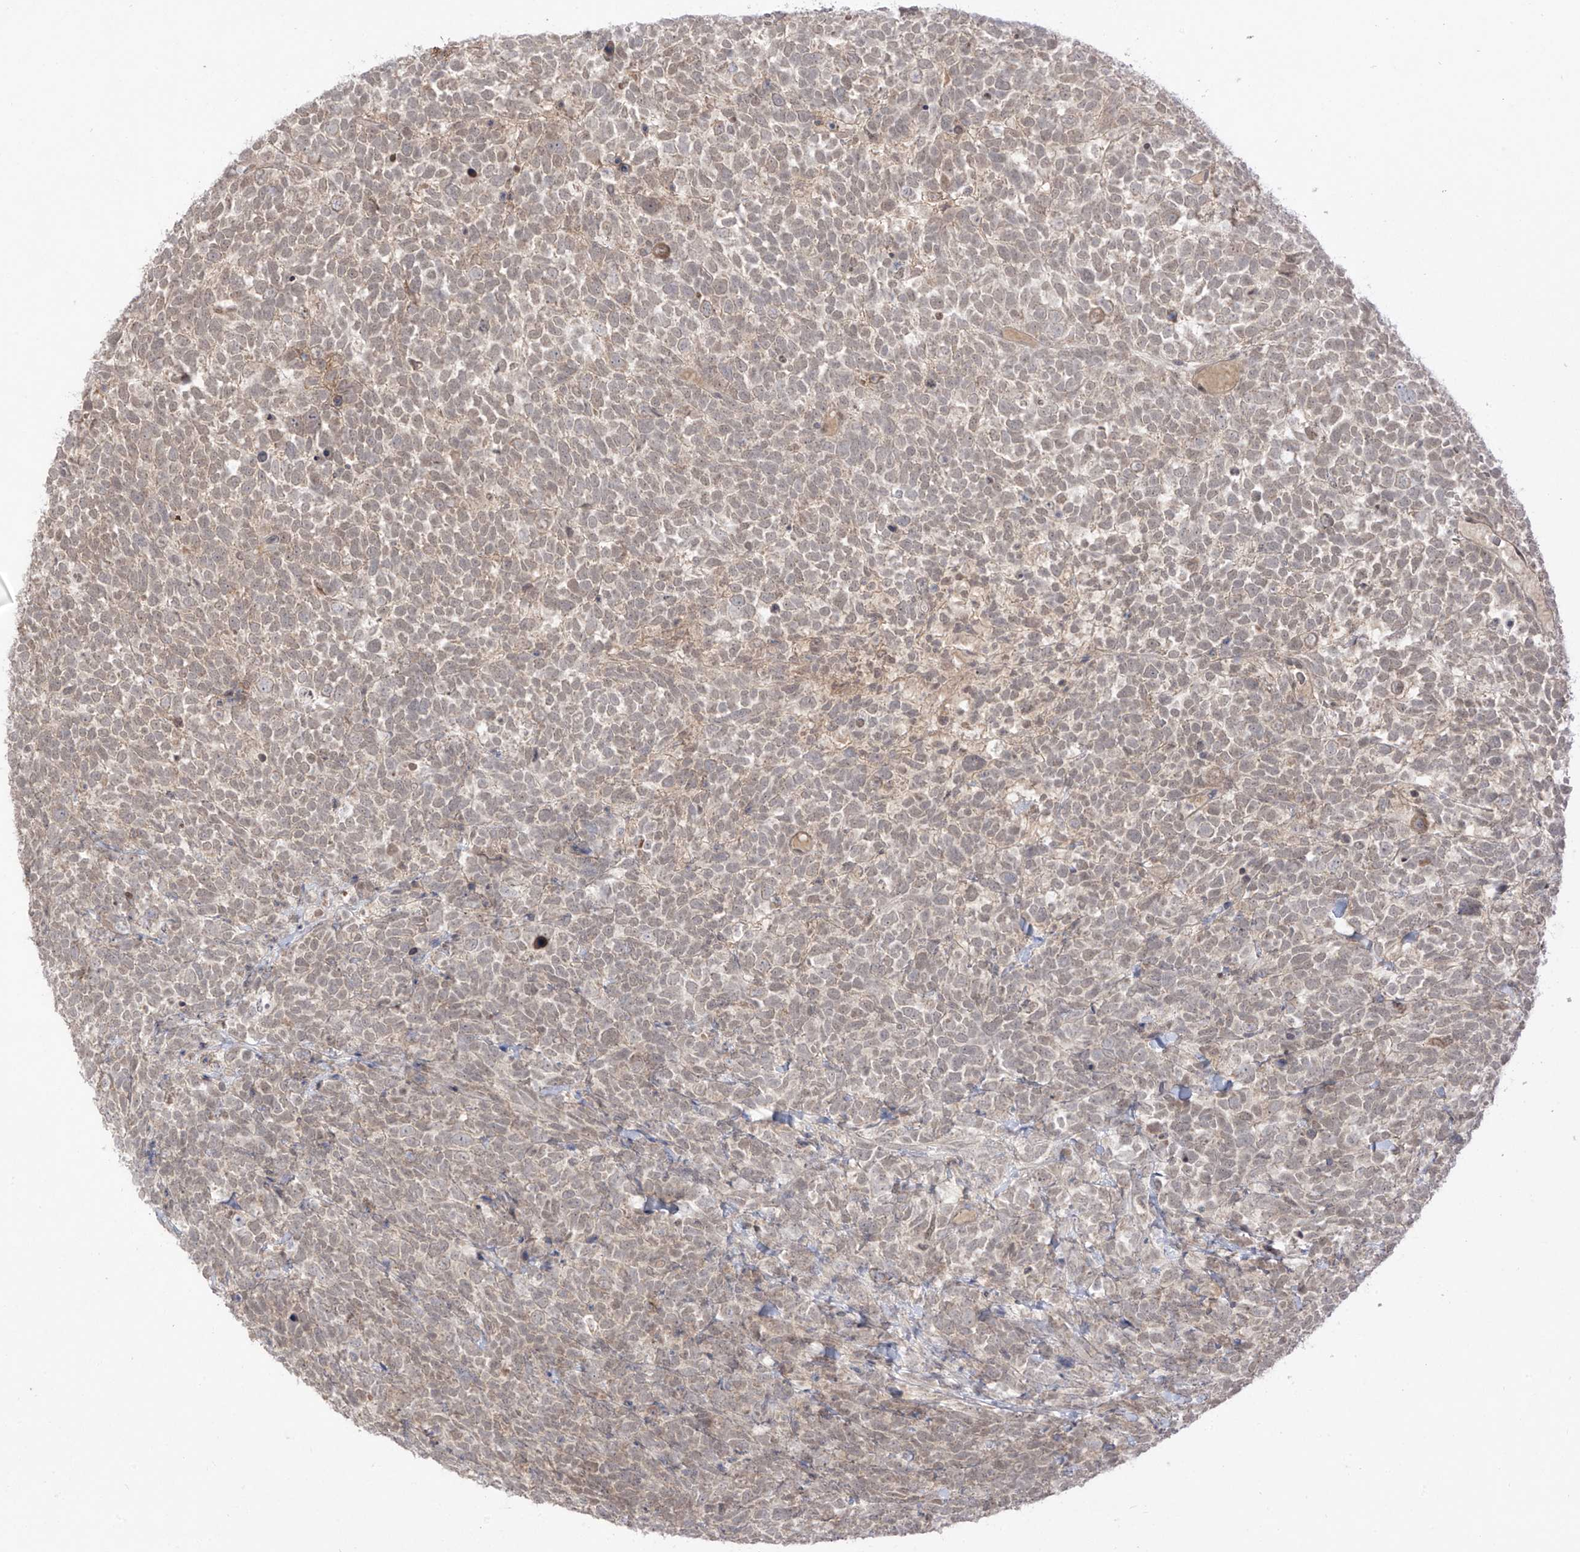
{"staining": {"intensity": "weak", "quantity": ">75%", "location": "cytoplasmic/membranous,nuclear"}, "tissue": "urothelial cancer", "cell_type": "Tumor cells", "image_type": "cancer", "snomed": [{"axis": "morphology", "description": "Urothelial carcinoma, High grade"}, {"axis": "topography", "description": "Urinary bladder"}], "caption": "Urothelial cancer stained with DAB (3,3'-diaminobenzidine) IHC shows low levels of weak cytoplasmic/membranous and nuclear positivity in approximately >75% of tumor cells.", "gene": "OGT", "patient": {"sex": "female", "age": 82}}